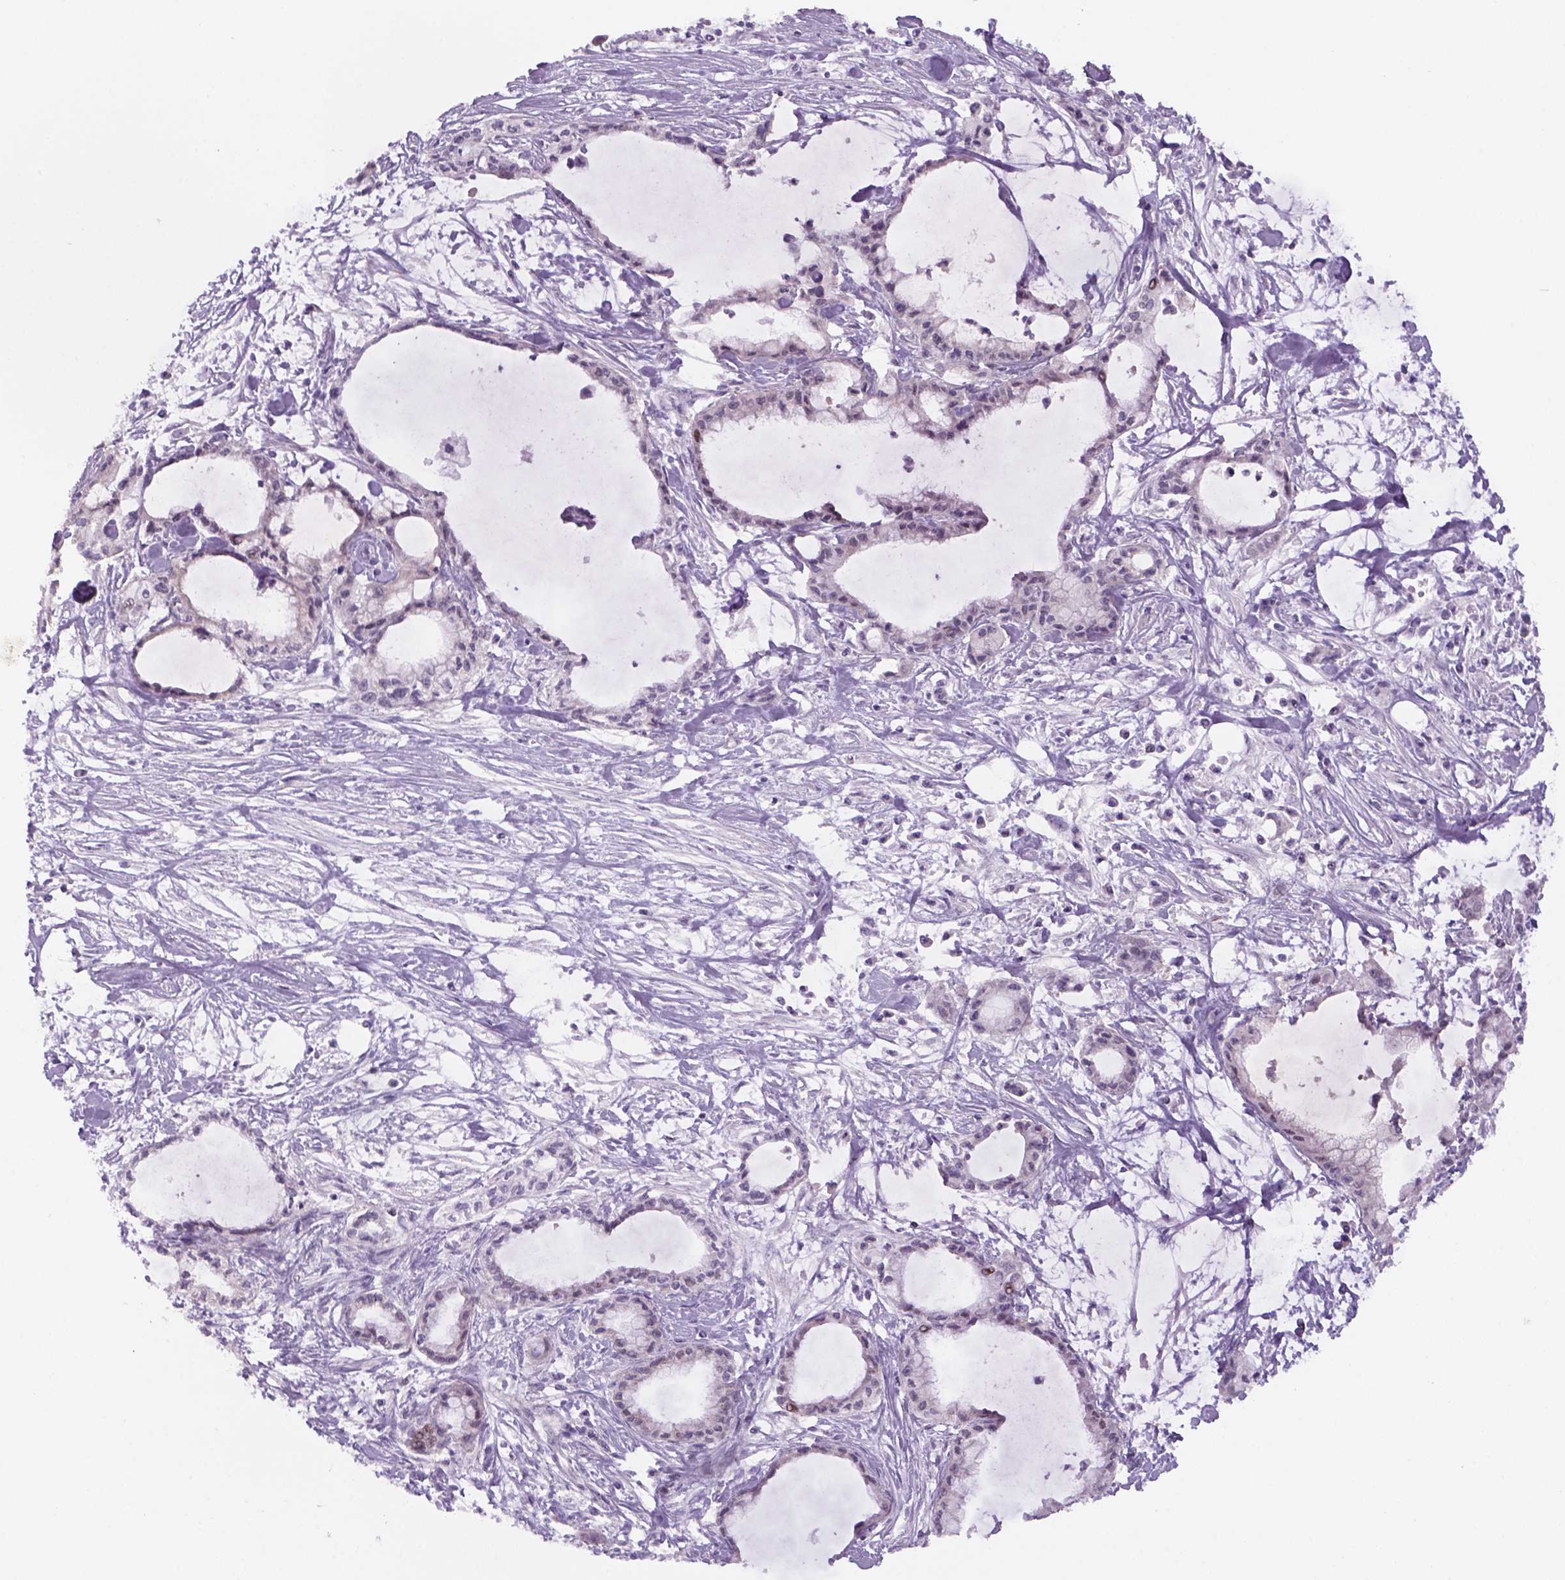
{"staining": {"intensity": "negative", "quantity": "none", "location": "none"}, "tissue": "pancreatic cancer", "cell_type": "Tumor cells", "image_type": "cancer", "snomed": [{"axis": "morphology", "description": "Adenocarcinoma, NOS"}, {"axis": "topography", "description": "Pancreas"}], "caption": "Photomicrograph shows no protein expression in tumor cells of pancreatic cancer tissue.", "gene": "ADGRV1", "patient": {"sex": "male", "age": 48}}